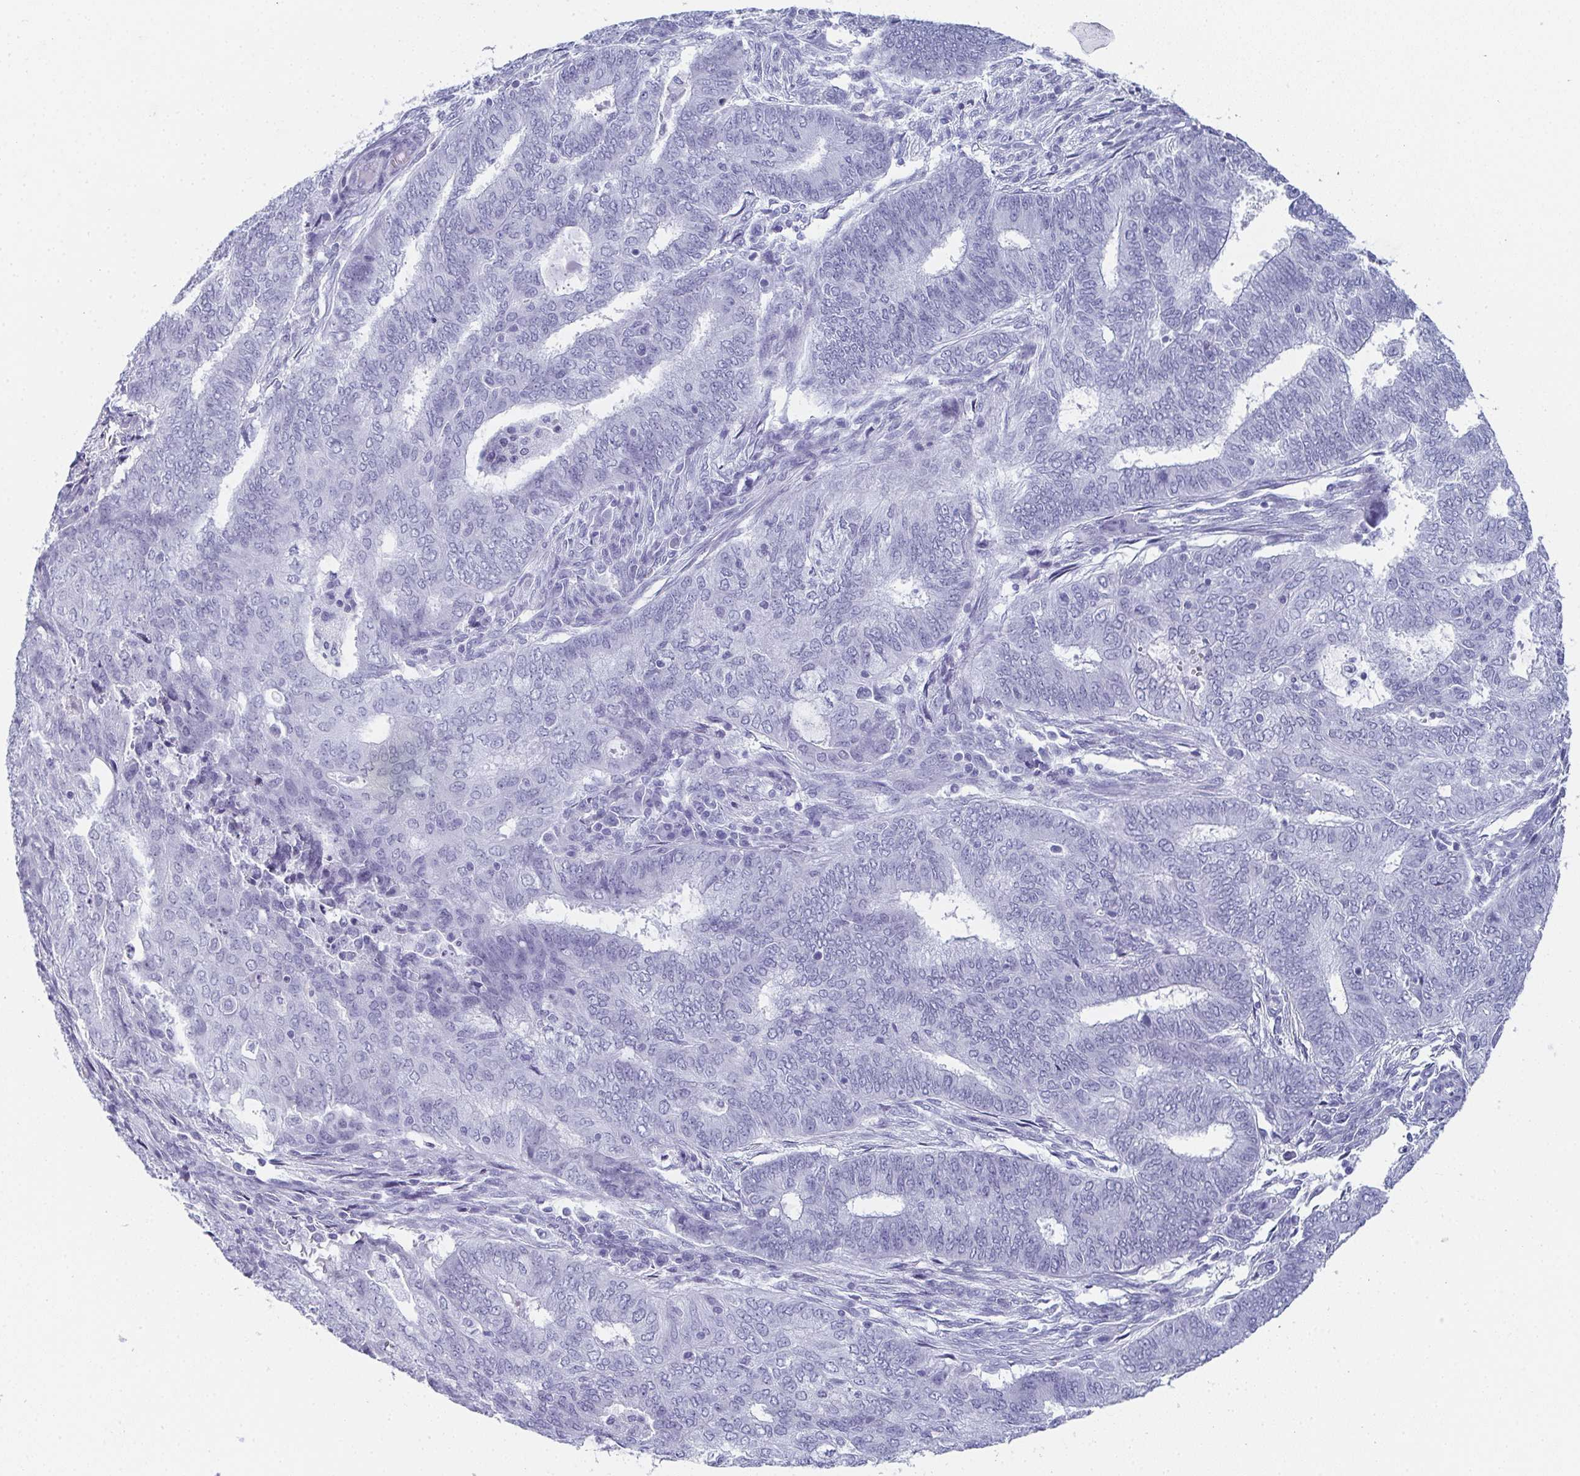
{"staining": {"intensity": "negative", "quantity": "none", "location": "none"}, "tissue": "endometrial cancer", "cell_type": "Tumor cells", "image_type": "cancer", "snomed": [{"axis": "morphology", "description": "Adenocarcinoma, NOS"}, {"axis": "topography", "description": "Endometrium"}], "caption": "DAB immunohistochemical staining of endometrial cancer (adenocarcinoma) shows no significant expression in tumor cells. (DAB IHC with hematoxylin counter stain).", "gene": "PYCR3", "patient": {"sex": "female", "age": 62}}